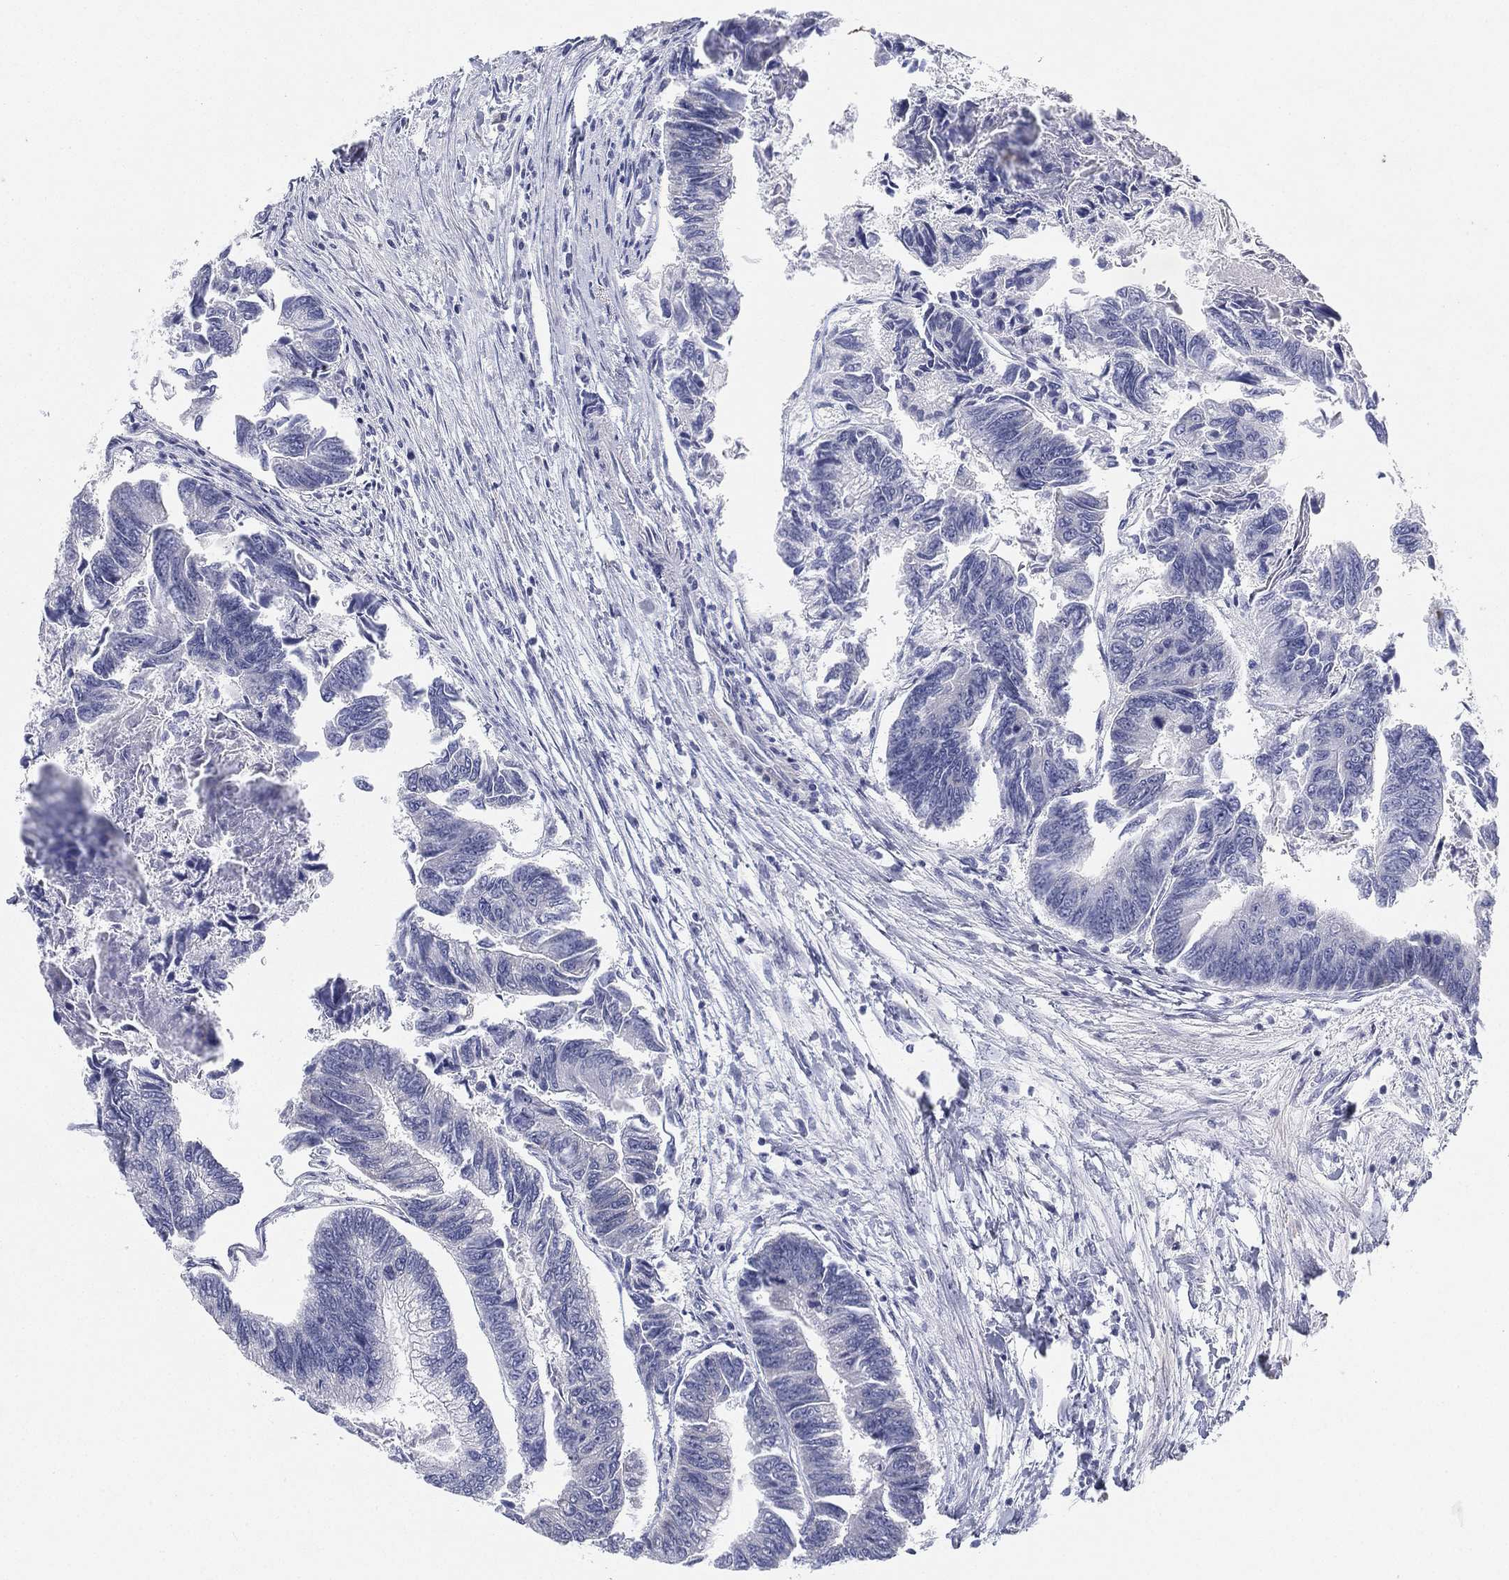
{"staining": {"intensity": "negative", "quantity": "none", "location": "none"}, "tissue": "colorectal cancer", "cell_type": "Tumor cells", "image_type": "cancer", "snomed": [{"axis": "morphology", "description": "Adenocarcinoma, NOS"}, {"axis": "topography", "description": "Colon"}], "caption": "This is an immunohistochemistry (IHC) histopathology image of colorectal adenocarcinoma. There is no positivity in tumor cells.", "gene": "HEATR4", "patient": {"sex": "female", "age": 65}}